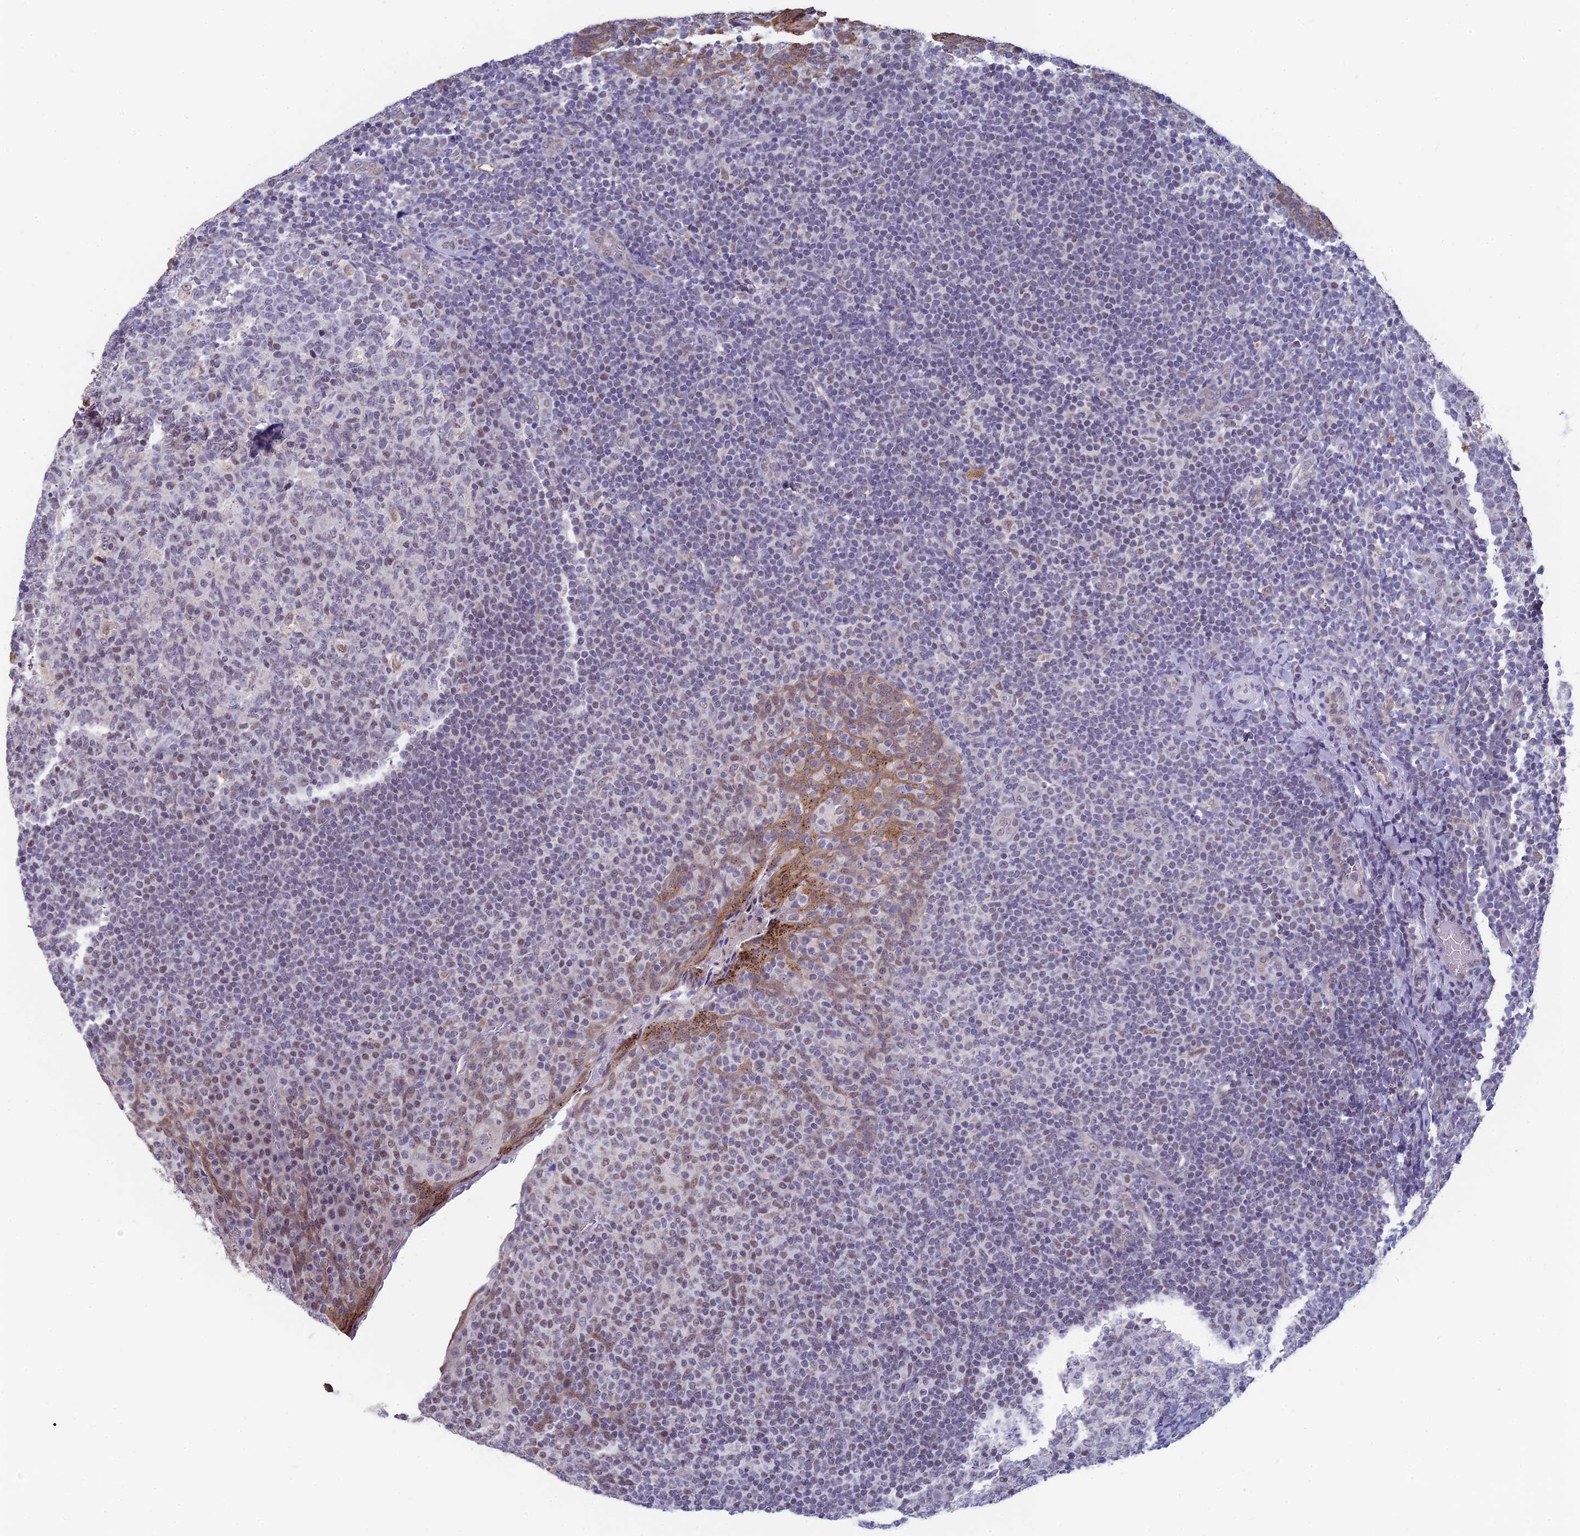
{"staining": {"intensity": "weak", "quantity": "<25%", "location": "nuclear"}, "tissue": "tonsil", "cell_type": "Germinal center cells", "image_type": "normal", "snomed": [{"axis": "morphology", "description": "Normal tissue, NOS"}, {"axis": "topography", "description": "Tonsil"}], "caption": "This is an immunohistochemistry (IHC) histopathology image of normal tonsil. There is no staining in germinal center cells.", "gene": "MT", "patient": {"sex": "female", "age": 19}}